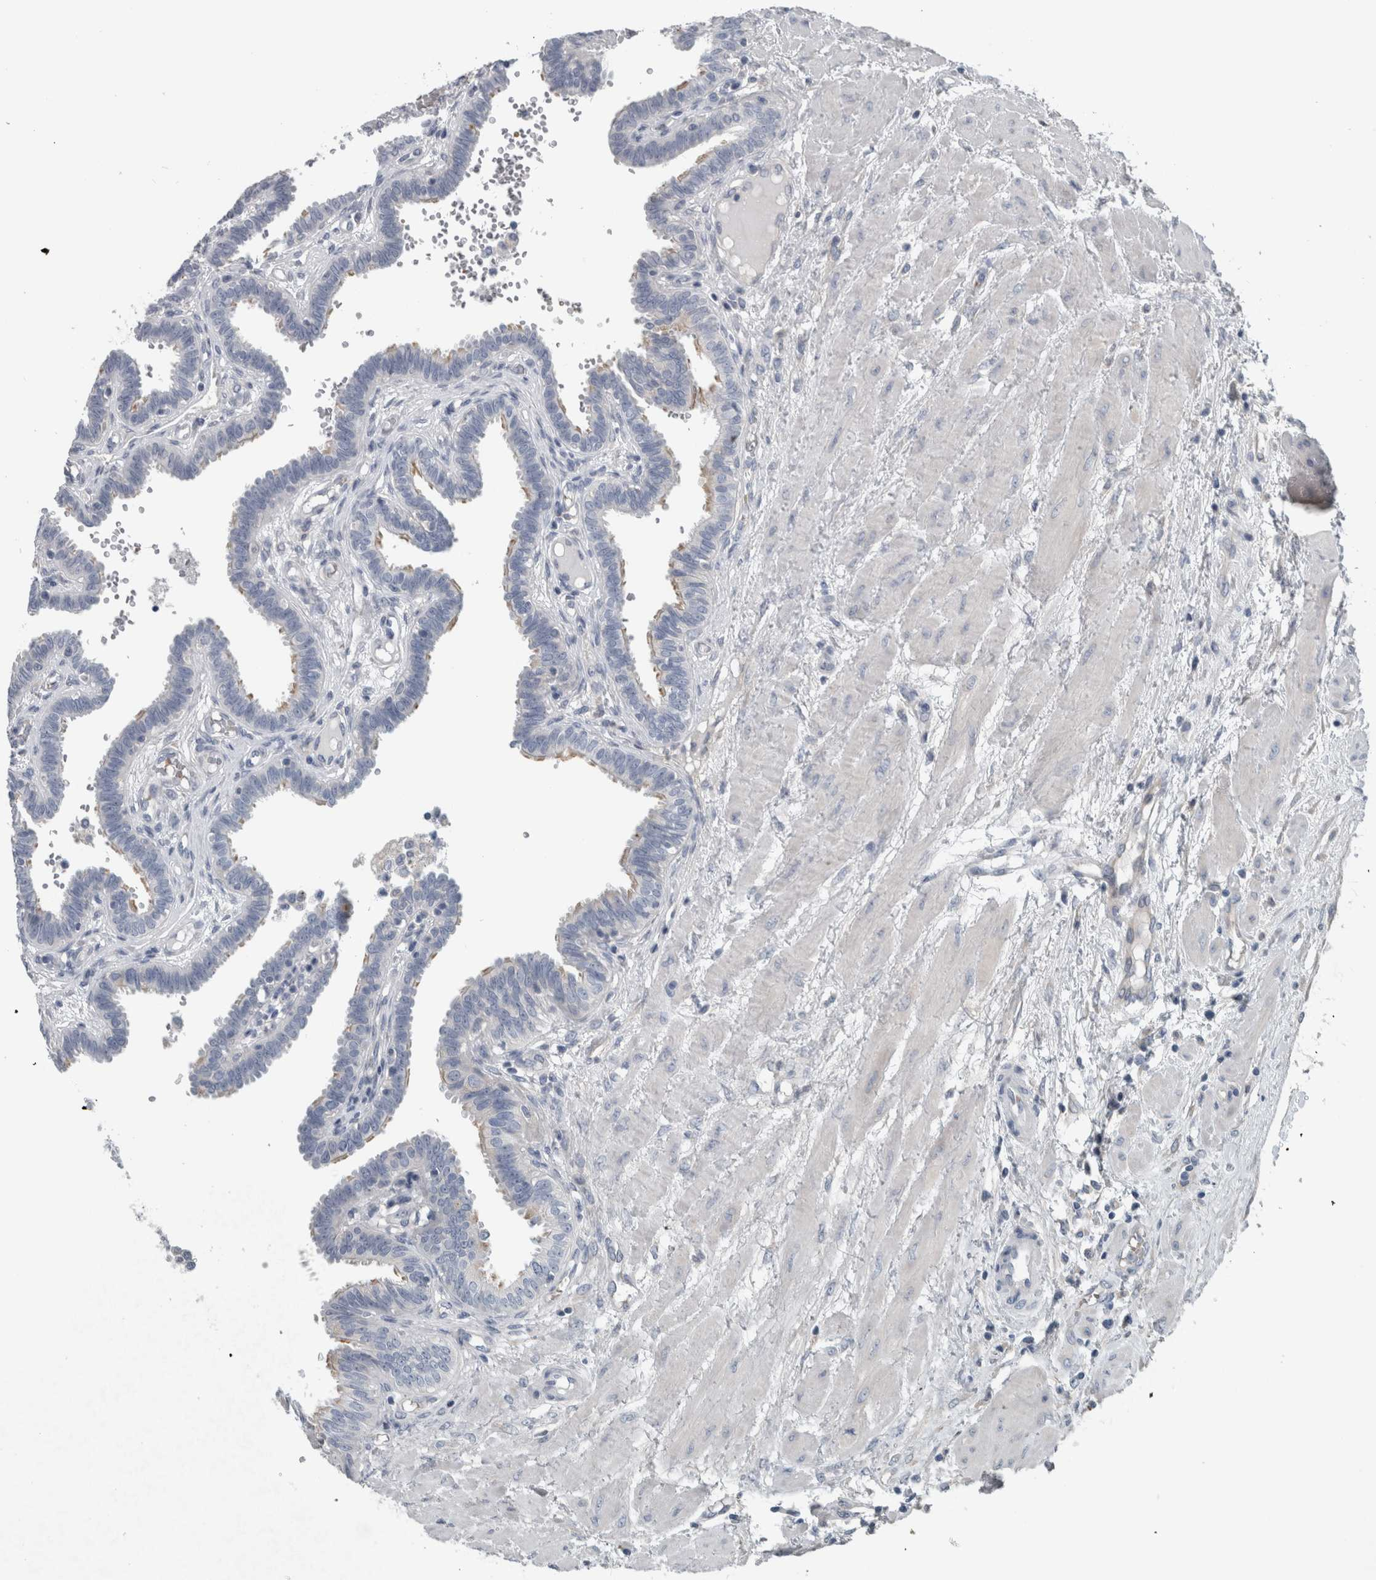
{"staining": {"intensity": "moderate", "quantity": "<25%", "location": "cytoplasmic/membranous"}, "tissue": "fallopian tube", "cell_type": "Glandular cells", "image_type": "normal", "snomed": [{"axis": "morphology", "description": "Normal tissue, NOS"}, {"axis": "topography", "description": "Fallopian tube"}], "caption": "Protein expression analysis of normal human fallopian tube reveals moderate cytoplasmic/membranous expression in about <25% of glandular cells. The staining is performed using DAB brown chromogen to label protein expression. The nuclei are counter-stained blue using hematoxylin.", "gene": "SH3GL2", "patient": {"sex": "female", "age": 32}}